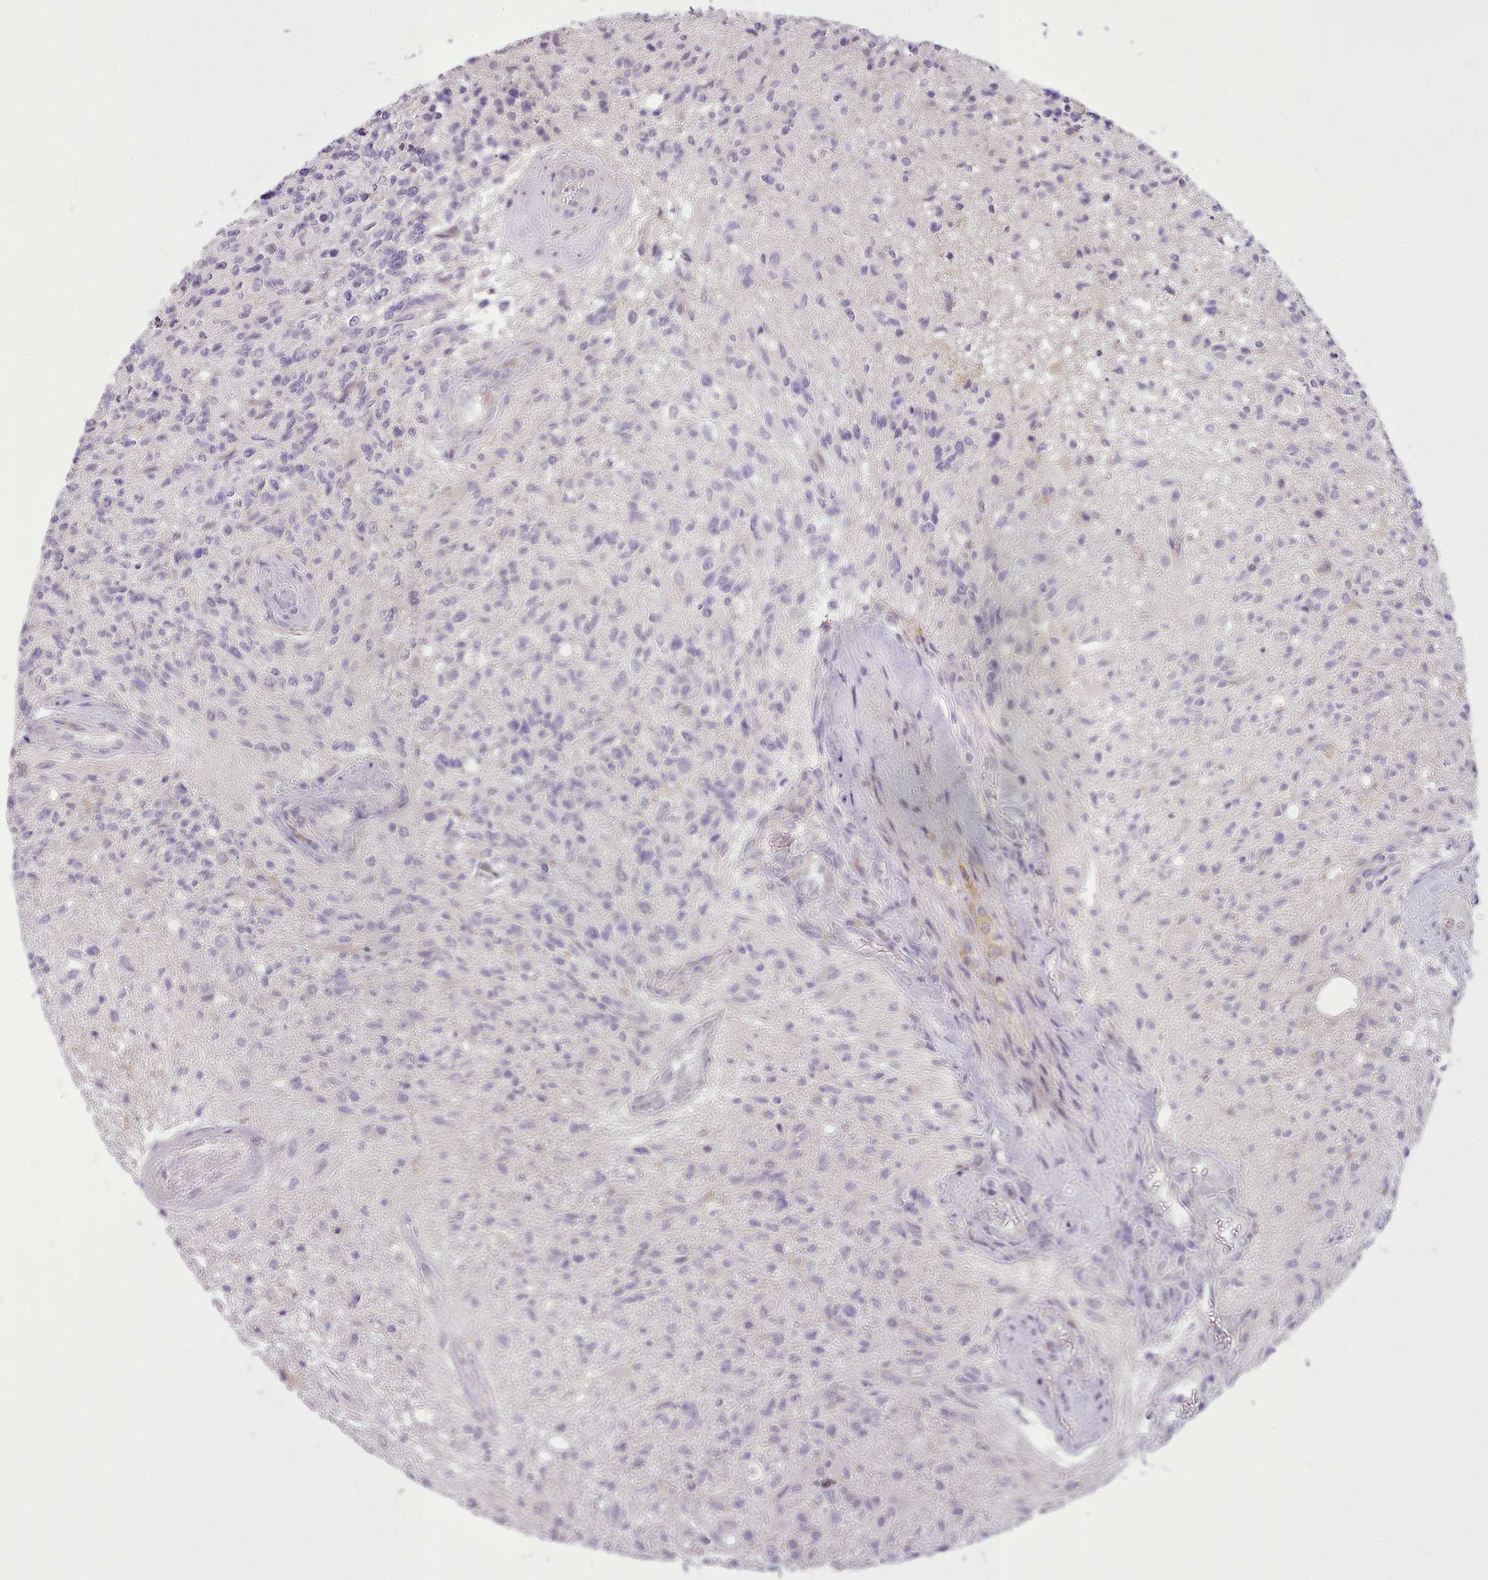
{"staining": {"intensity": "negative", "quantity": "none", "location": "none"}, "tissue": "glioma", "cell_type": "Tumor cells", "image_type": "cancer", "snomed": [{"axis": "morphology", "description": "Glioma, malignant, High grade"}, {"axis": "topography", "description": "Brain"}], "caption": "Glioma stained for a protein using immunohistochemistry (IHC) reveals no positivity tumor cells.", "gene": "FAM83E", "patient": {"sex": "male", "age": 56}}